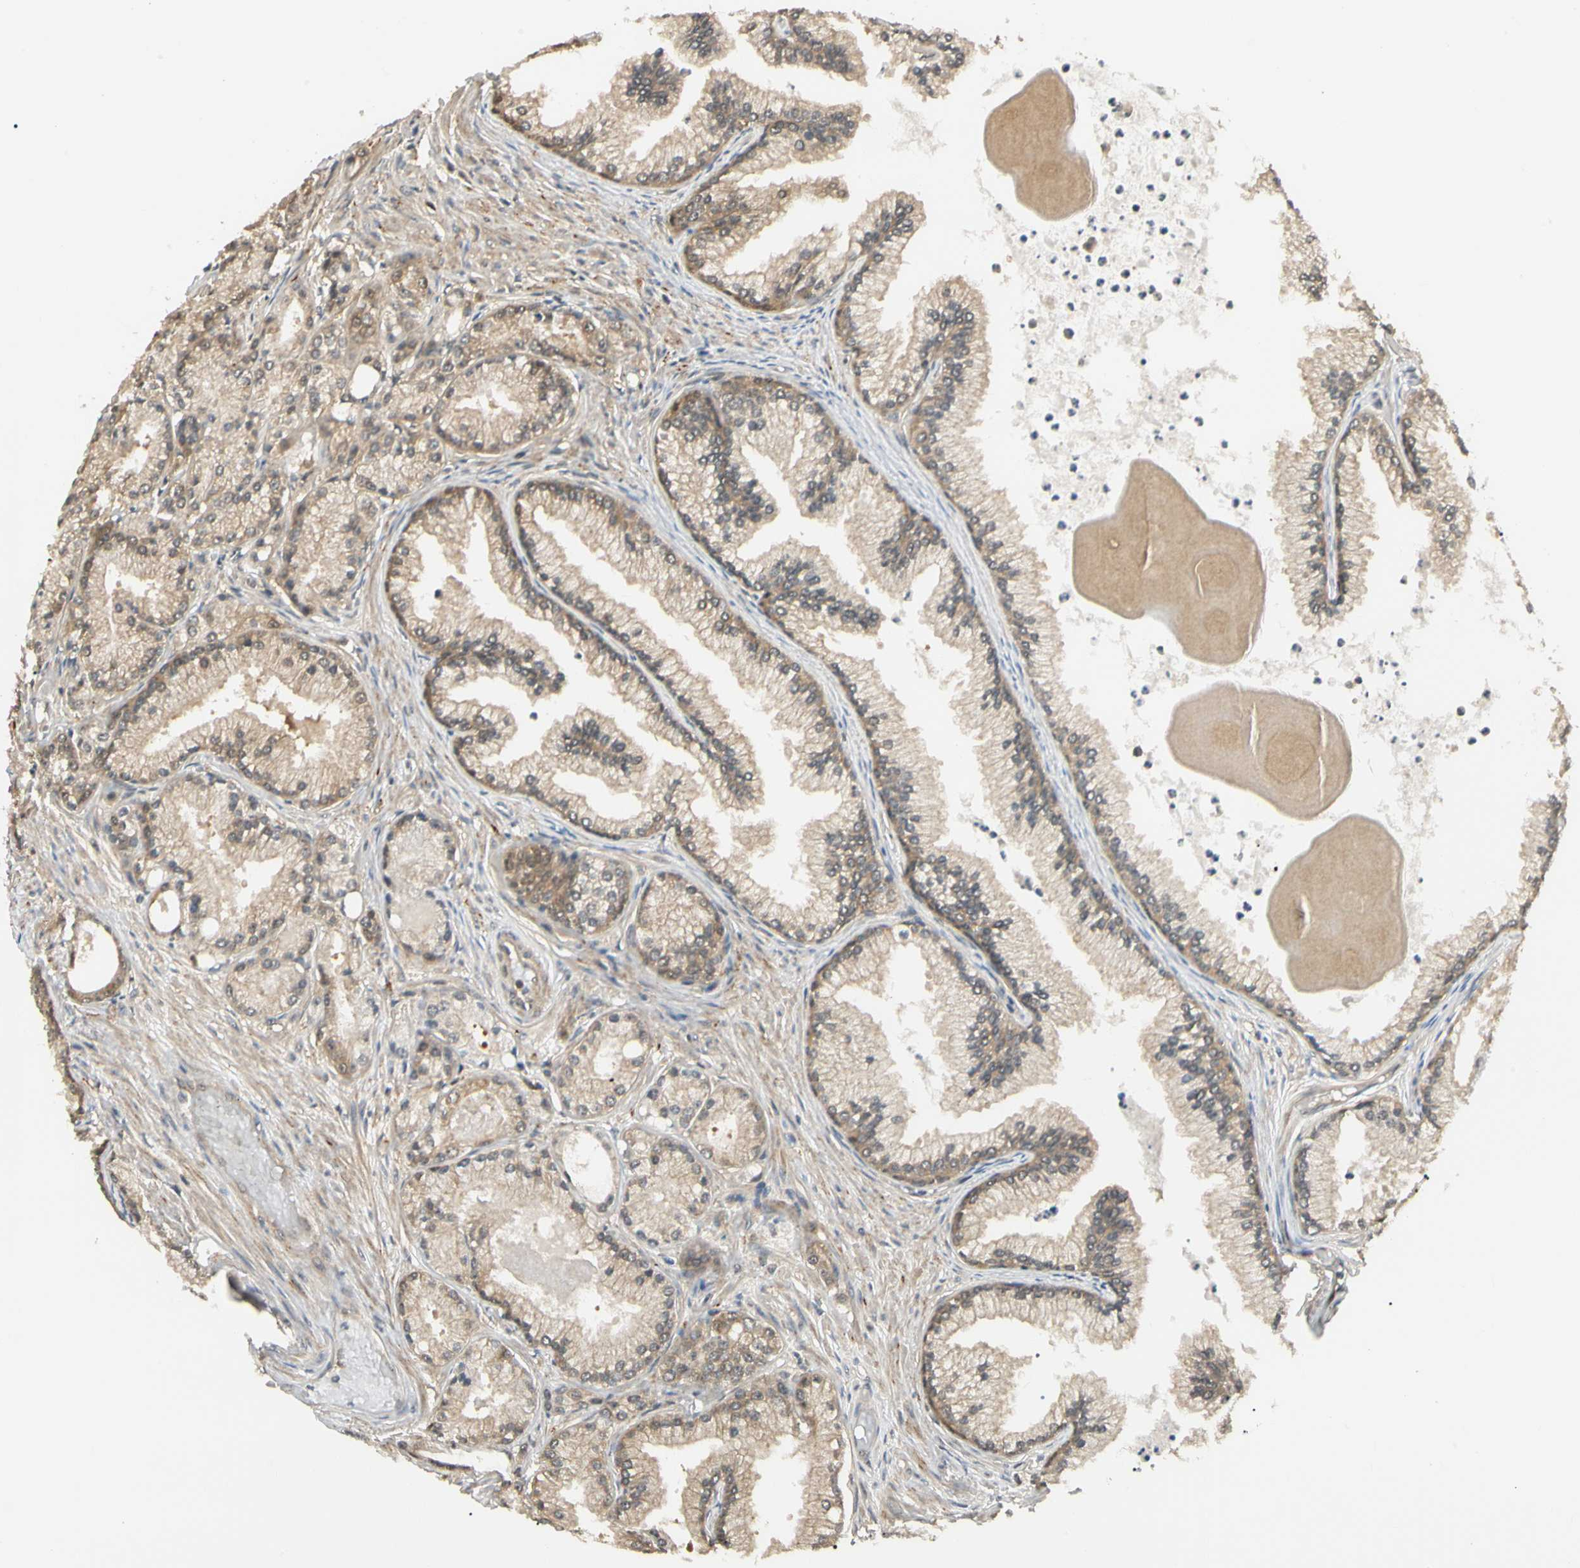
{"staining": {"intensity": "weak", "quantity": "25%-75%", "location": "cytoplasmic/membranous"}, "tissue": "prostate cancer", "cell_type": "Tumor cells", "image_type": "cancer", "snomed": [{"axis": "morphology", "description": "Adenocarcinoma, Low grade"}, {"axis": "topography", "description": "Prostate"}], "caption": "Tumor cells exhibit low levels of weak cytoplasmic/membranous expression in about 25%-75% of cells in human prostate cancer.", "gene": "UBE2Z", "patient": {"sex": "male", "age": 72}}